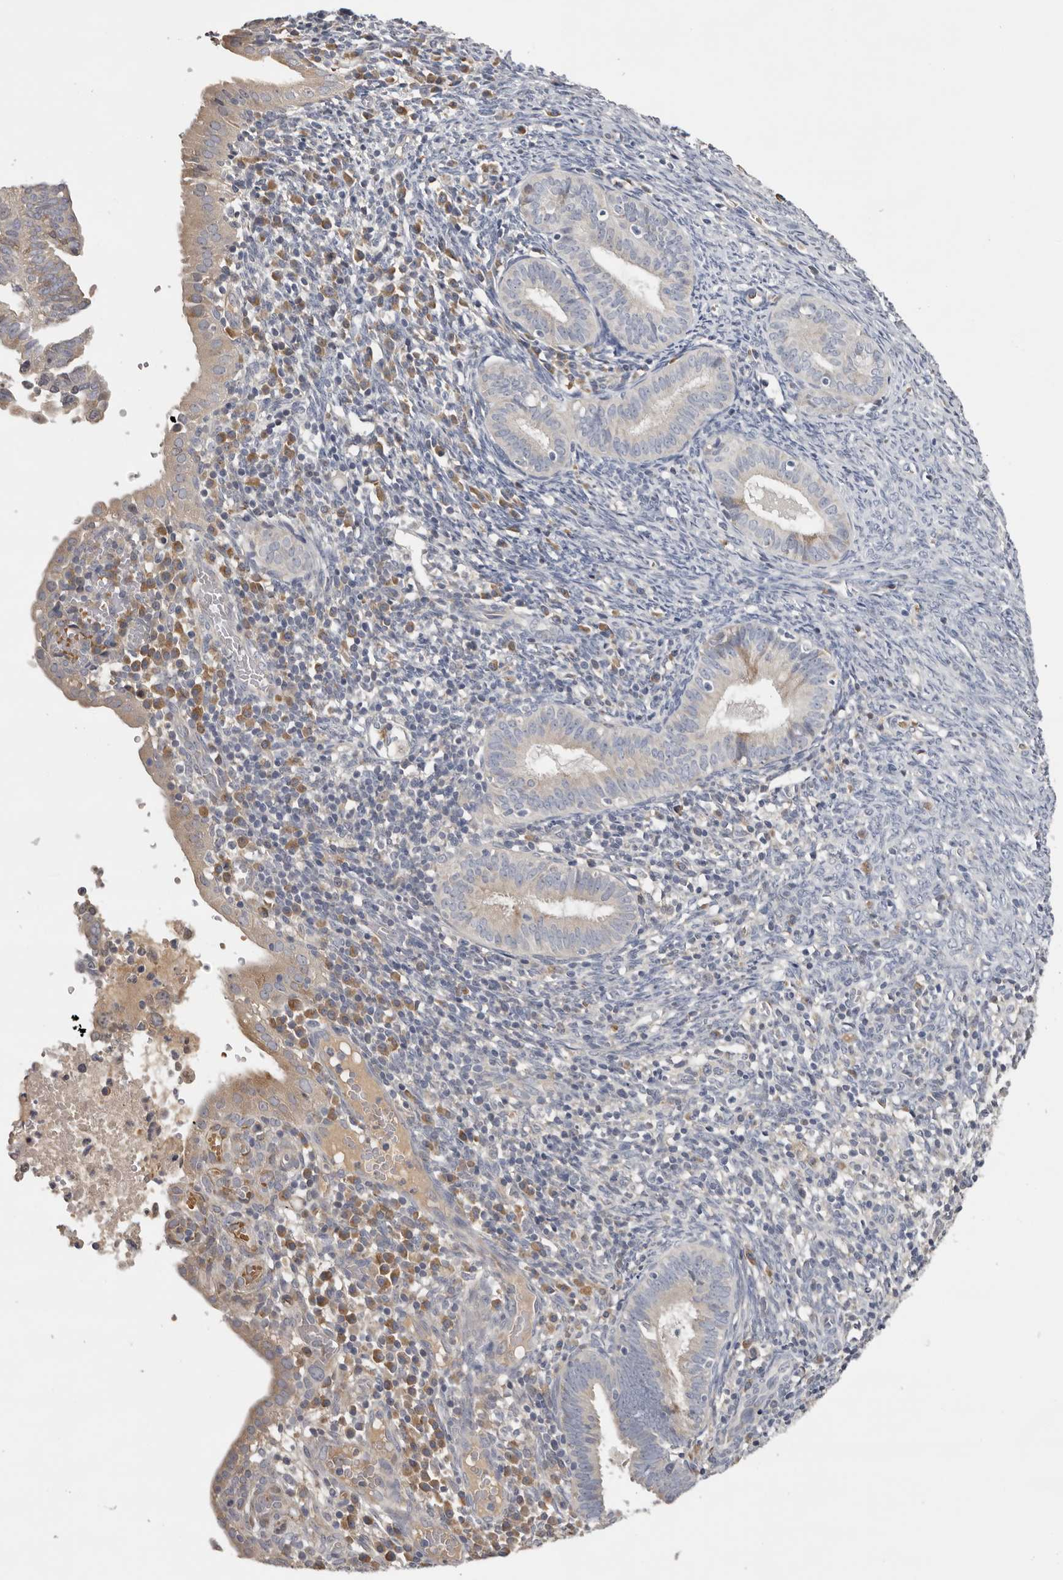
{"staining": {"intensity": "weak", "quantity": "<25%", "location": "cytoplasmic/membranous"}, "tissue": "endometrial cancer", "cell_type": "Tumor cells", "image_type": "cancer", "snomed": [{"axis": "morphology", "description": "Adenocarcinoma, NOS"}, {"axis": "topography", "description": "Uterus"}], "caption": "Human endometrial adenocarcinoma stained for a protein using immunohistochemistry (IHC) demonstrates no positivity in tumor cells.", "gene": "KIF2B", "patient": {"sex": "female", "age": 77}}